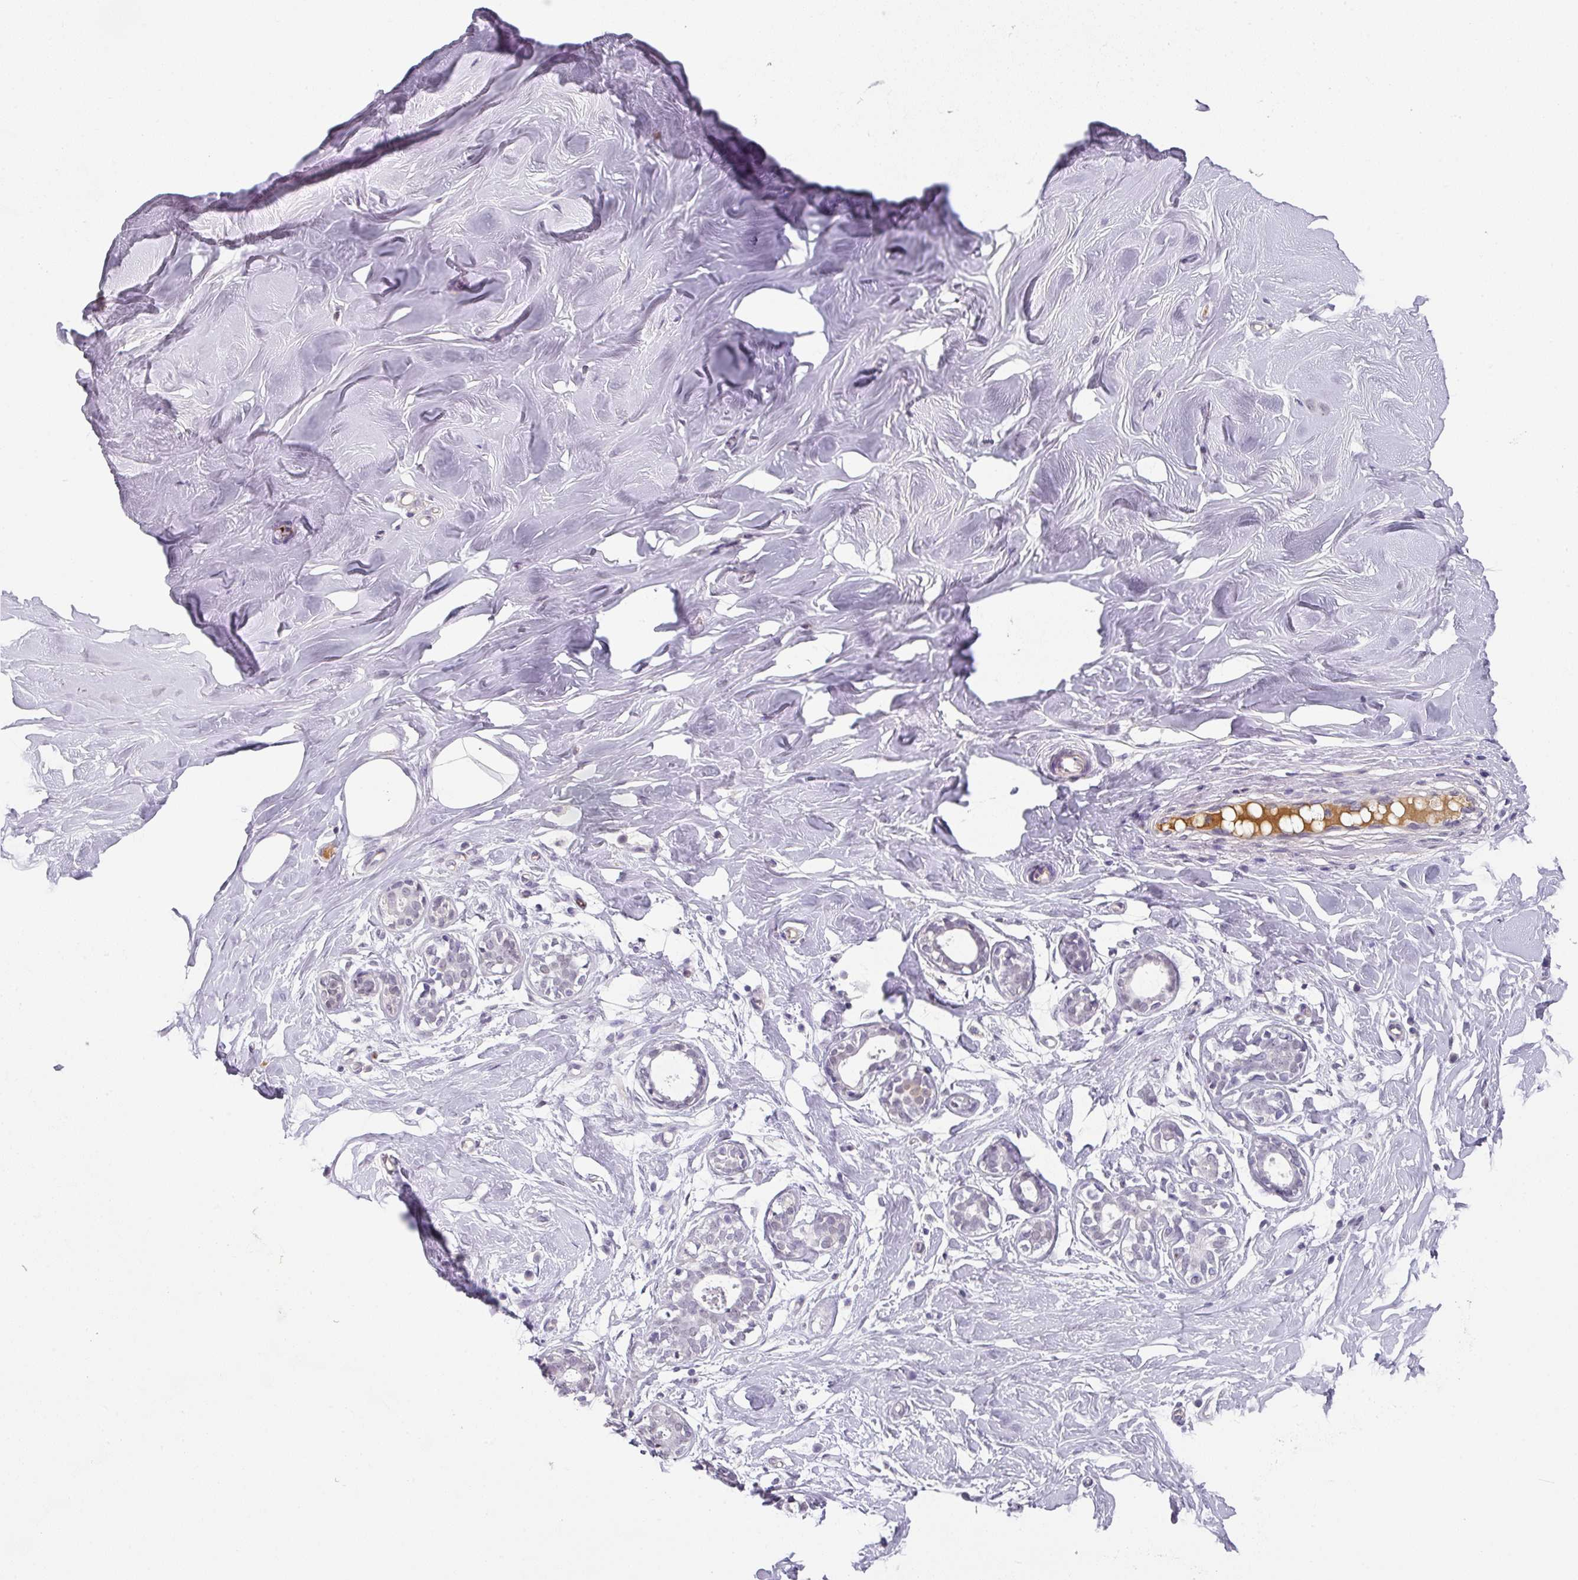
{"staining": {"intensity": "negative", "quantity": "none", "location": "none"}, "tissue": "breast", "cell_type": "Adipocytes", "image_type": "normal", "snomed": [{"axis": "morphology", "description": "Normal tissue, NOS"}, {"axis": "topography", "description": "Breast"}], "caption": "IHC micrograph of benign breast stained for a protein (brown), which exhibits no staining in adipocytes.", "gene": "C1QB", "patient": {"sex": "female", "age": 27}}